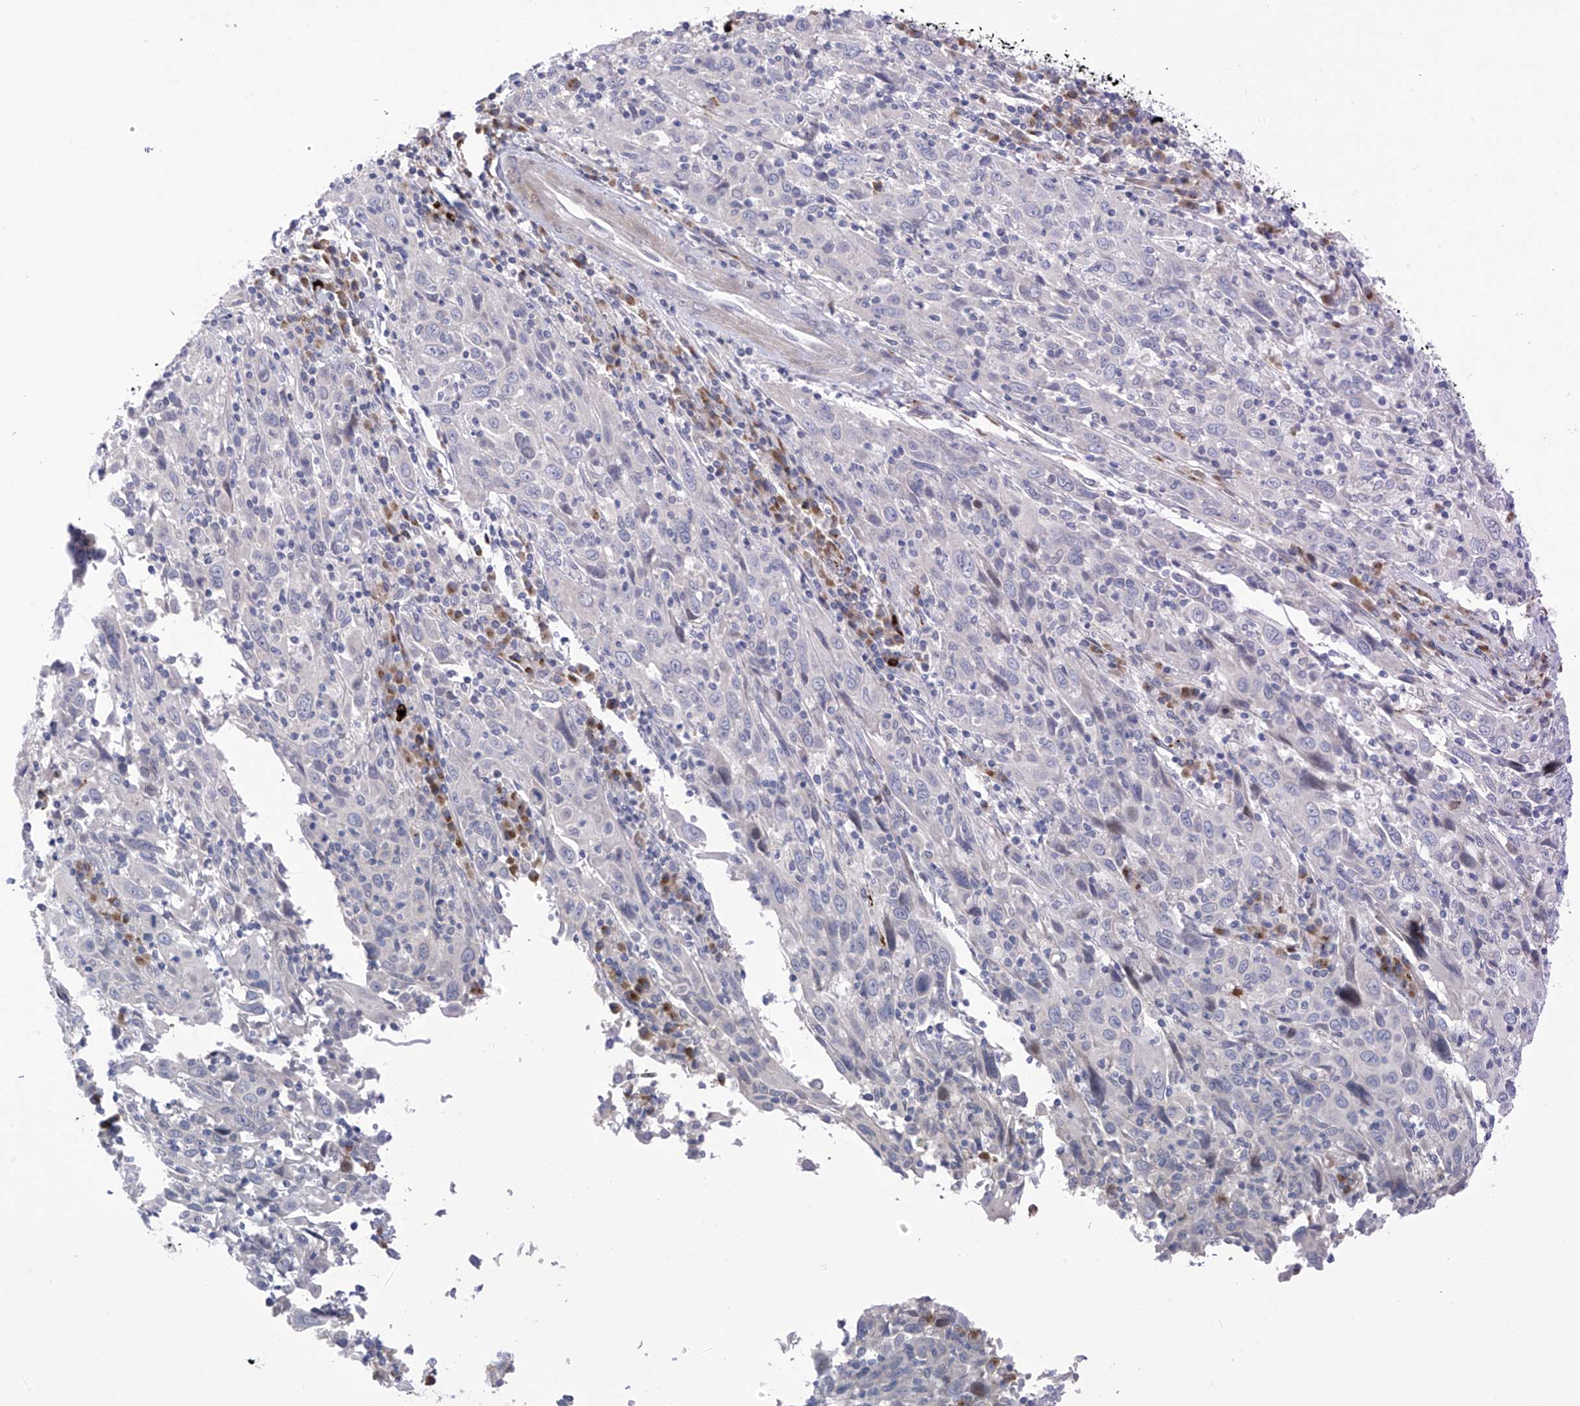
{"staining": {"intensity": "negative", "quantity": "none", "location": "none"}, "tissue": "cervical cancer", "cell_type": "Tumor cells", "image_type": "cancer", "snomed": [{"axis": "morphology", "description": "Squamous cell carcinoma, NOS"}, {"axis": "topography", "description": "Cervix"}], "caption": "DAB immunohistochemical staining of human cervical cancer exhibits no significant expression in tumor cells.", "gene": "SLCO4A1", "patient": {"sex": "female", "age": 46}}